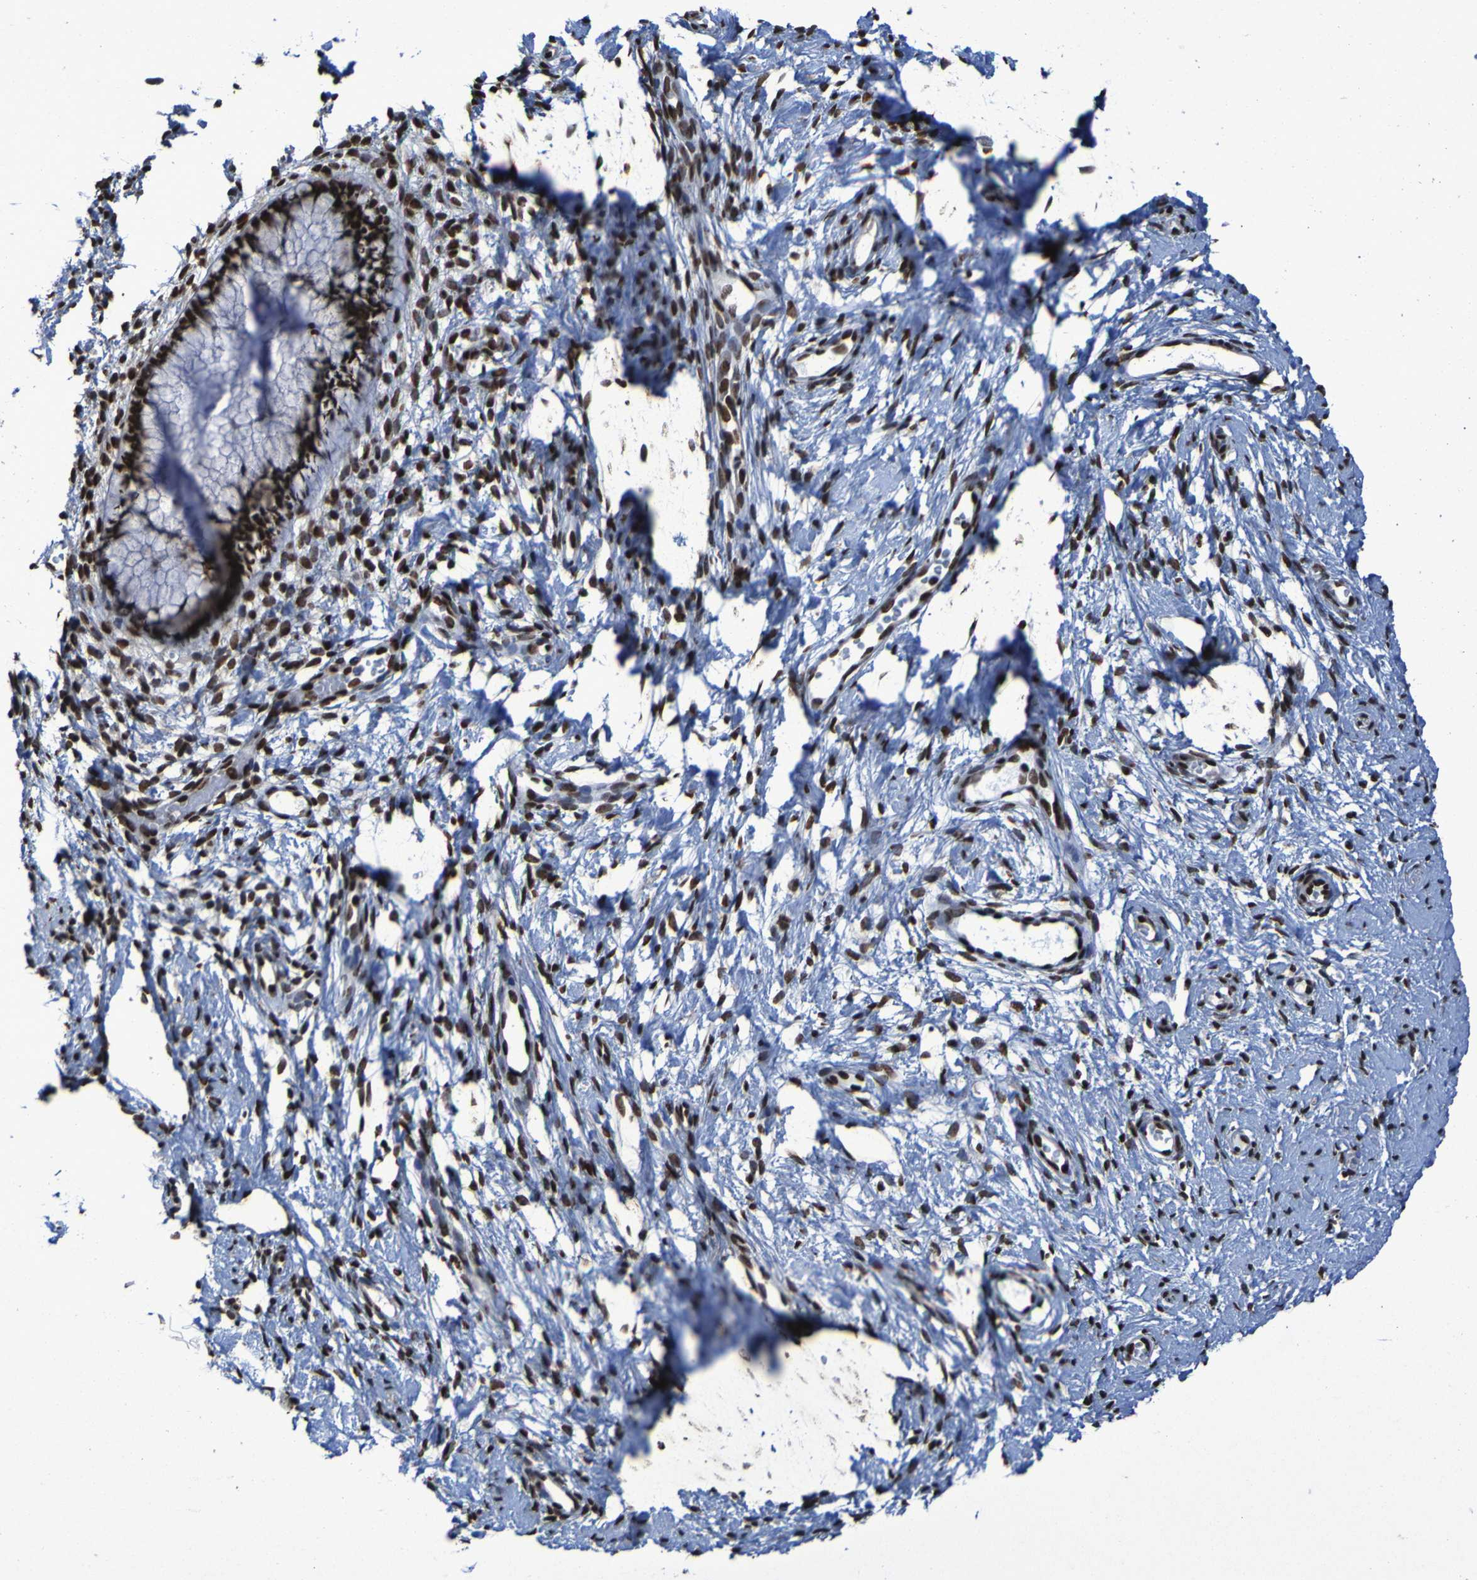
{"staining": {"intensity": "strong", "quantity": ">75%", "location": "nuclear"}, "tissue": "cervix", "cell_type": "Glandular cells", "image_type": "normal", "snomed": [{"axis": "morphology", "description": "Normal tissue, NOS"}, {"axis": "topography", "description": "Cervix"}], "caption": "Human cervix stained for a protein (brown) demonstrates strong nuclear positive staining in about >75% of glandular cells.", "gene": "HNRNPR", "patient": {"sex": "female", "age": 65}}